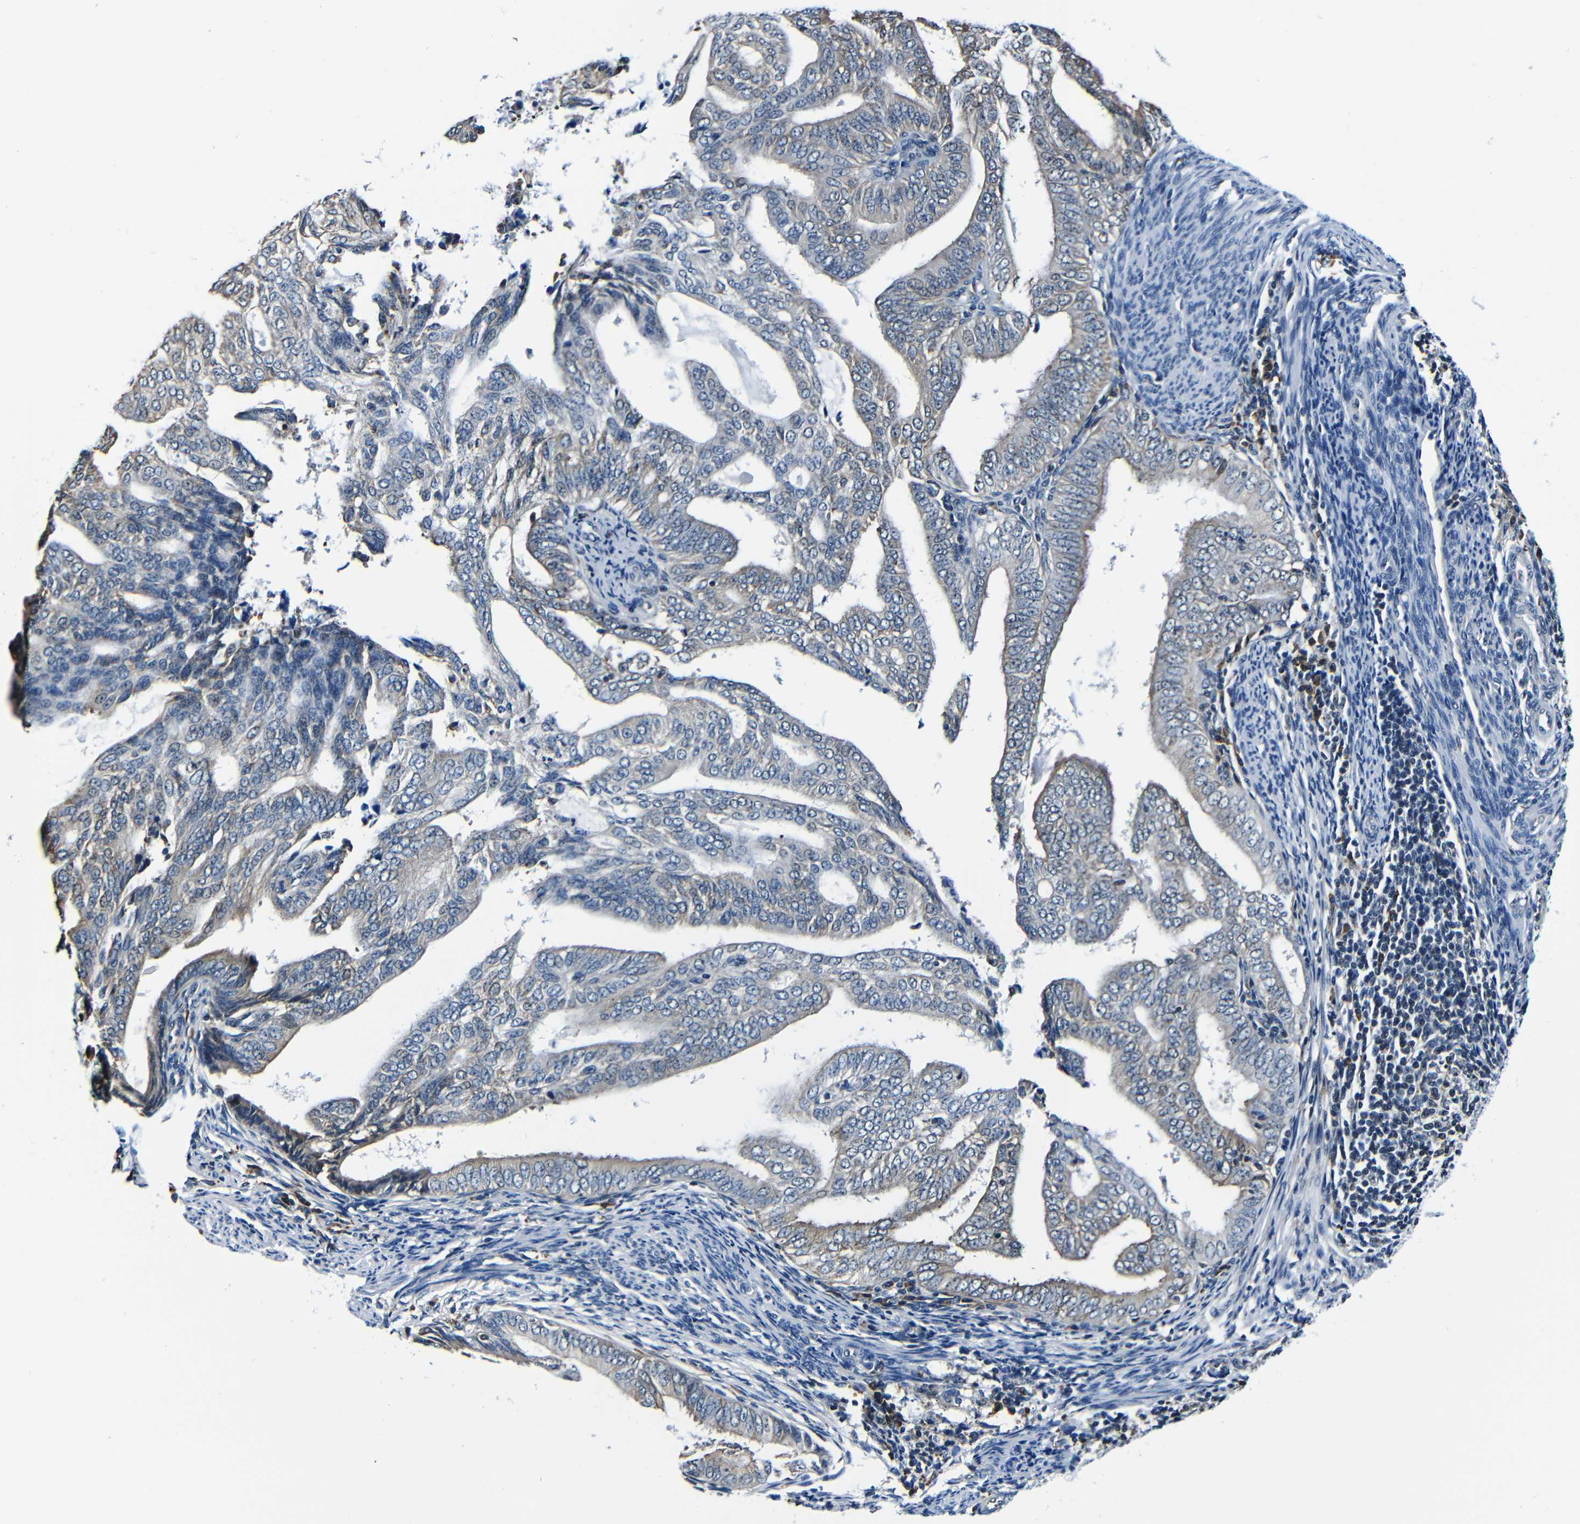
{"staining": {"intensity": "moderate", "quantity": "25%-75%", "location": "cytoplasmic/membranous"}, "tissue": "endometrial cancer", "cell_type": "Tumor cells", "image_type": "cancer", "snomed": [{"axis": "morphology", "description": "Adenocarcinoma, NOS"}, {"axis": "topography", "description": "Endometrium"}], "caption": "This image exhibits immunohistochemistry (IHC) staining of human endometrial adenocarcinoma, with medium moderate cytoplasmic/membranous expression in about 25%-75% of tumor cells.", "gene": "NCBP3", "patient": {"sex": "female", "age": 58}}